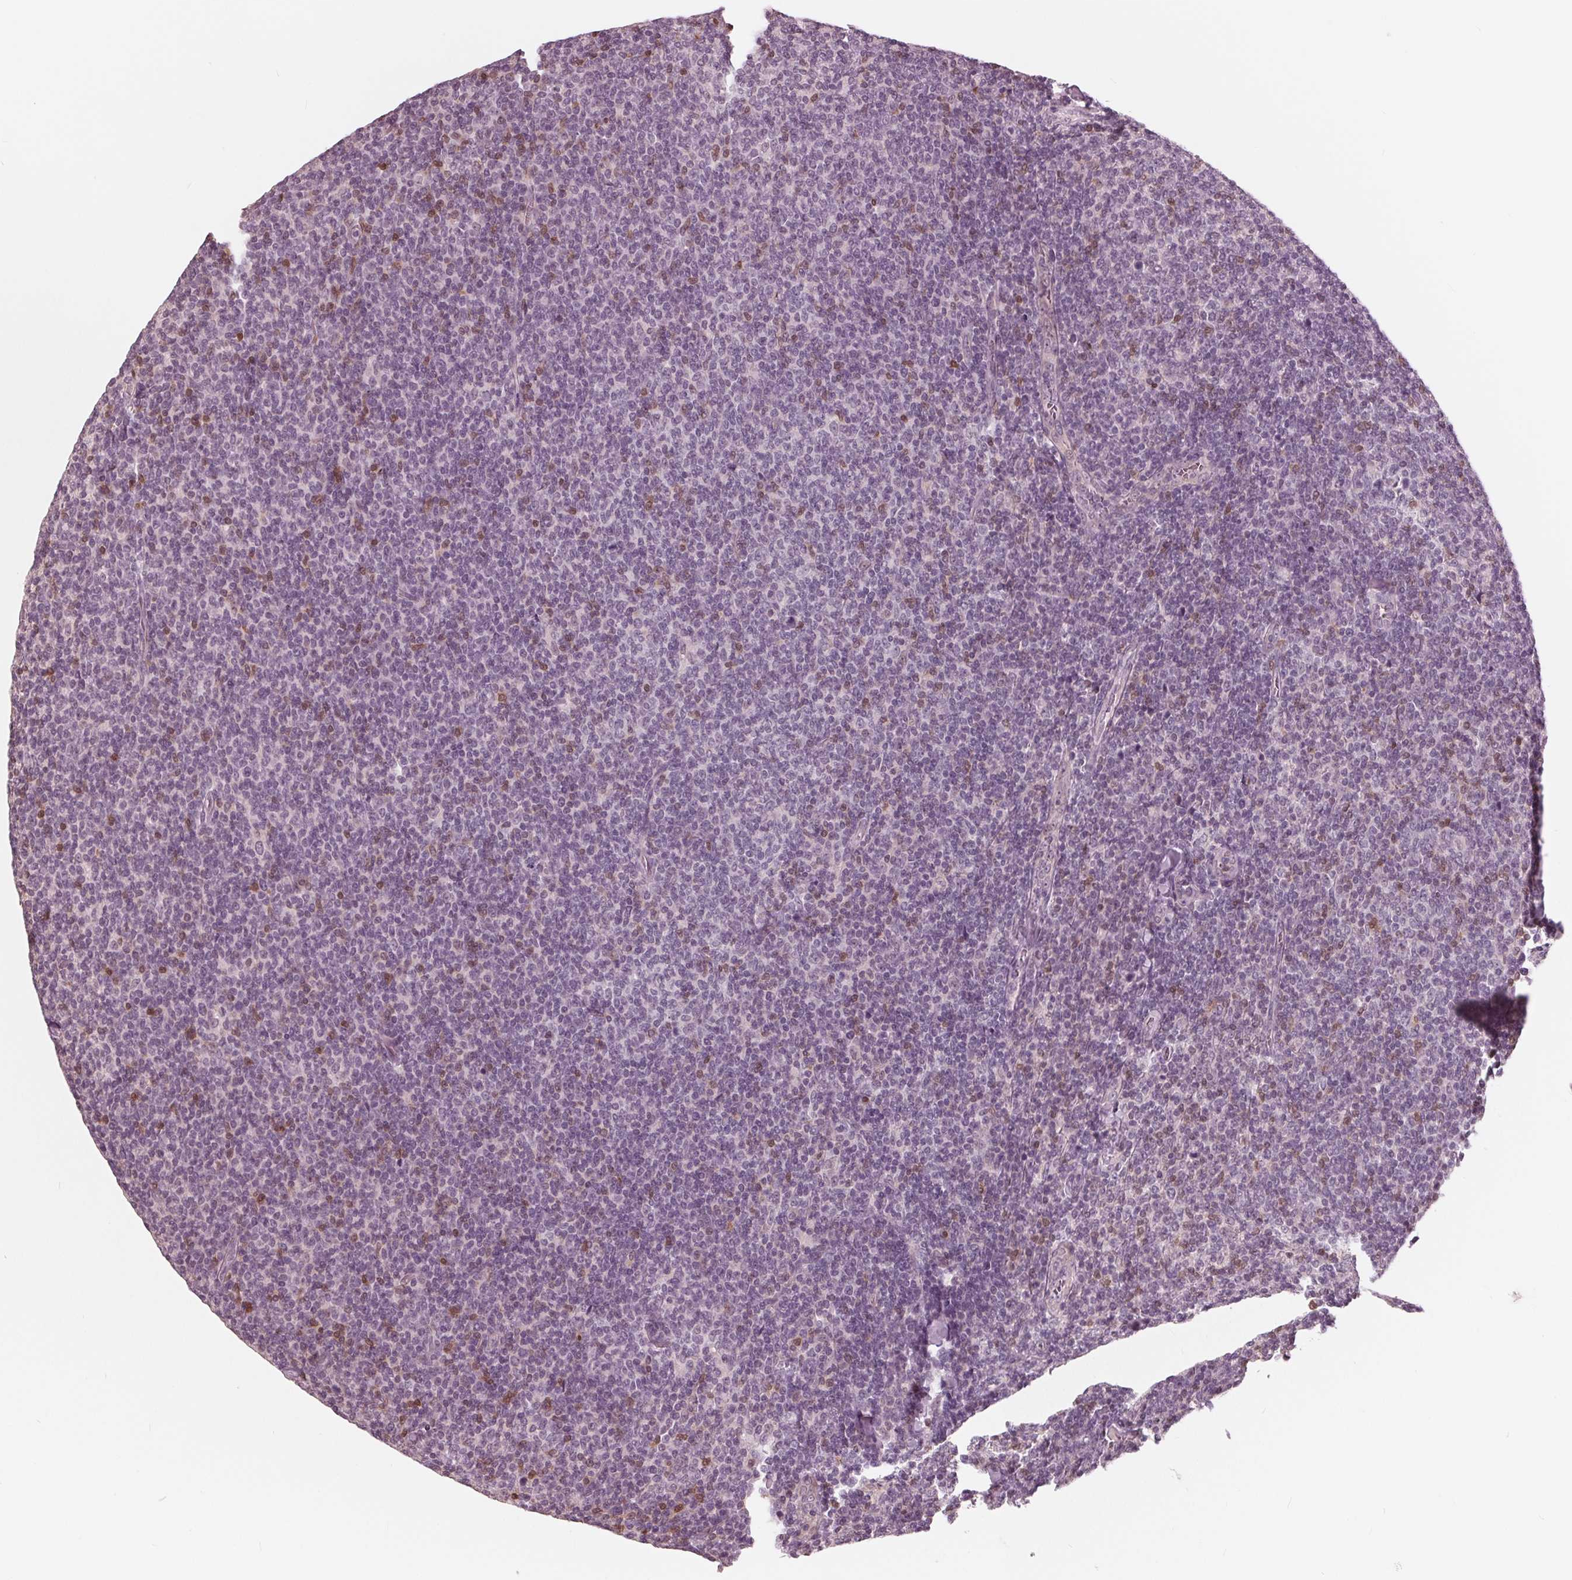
{"staining": {"intensity": "moderate", "quantity": "<25%", "location": "nuclear"}, "tissue": "lymphoma", "cell_type": "Tumor cells", "image_type": "cancer", "snomed": [{"axis": "morphology", "description": "Malignant lymphoma, non-Hodgkin's type, Low grade"}, {"axis": "topography", "description": "Lymph node"}], "caption": "Immunohistochemical staining of malignant lymphoma, non-Hodgkin's type (low-grade) shows low levels of moderate nuclear protein positivity in approximately <25% of tumor cells. The staining is performed using DAB (3,3'-diaminobenzidine) brown chromogen to label protein expression. The nuclei are counter-stained blue using hematoxylin.", "gene": "ING3", "patient": {"sex": "male", "age": 52}}